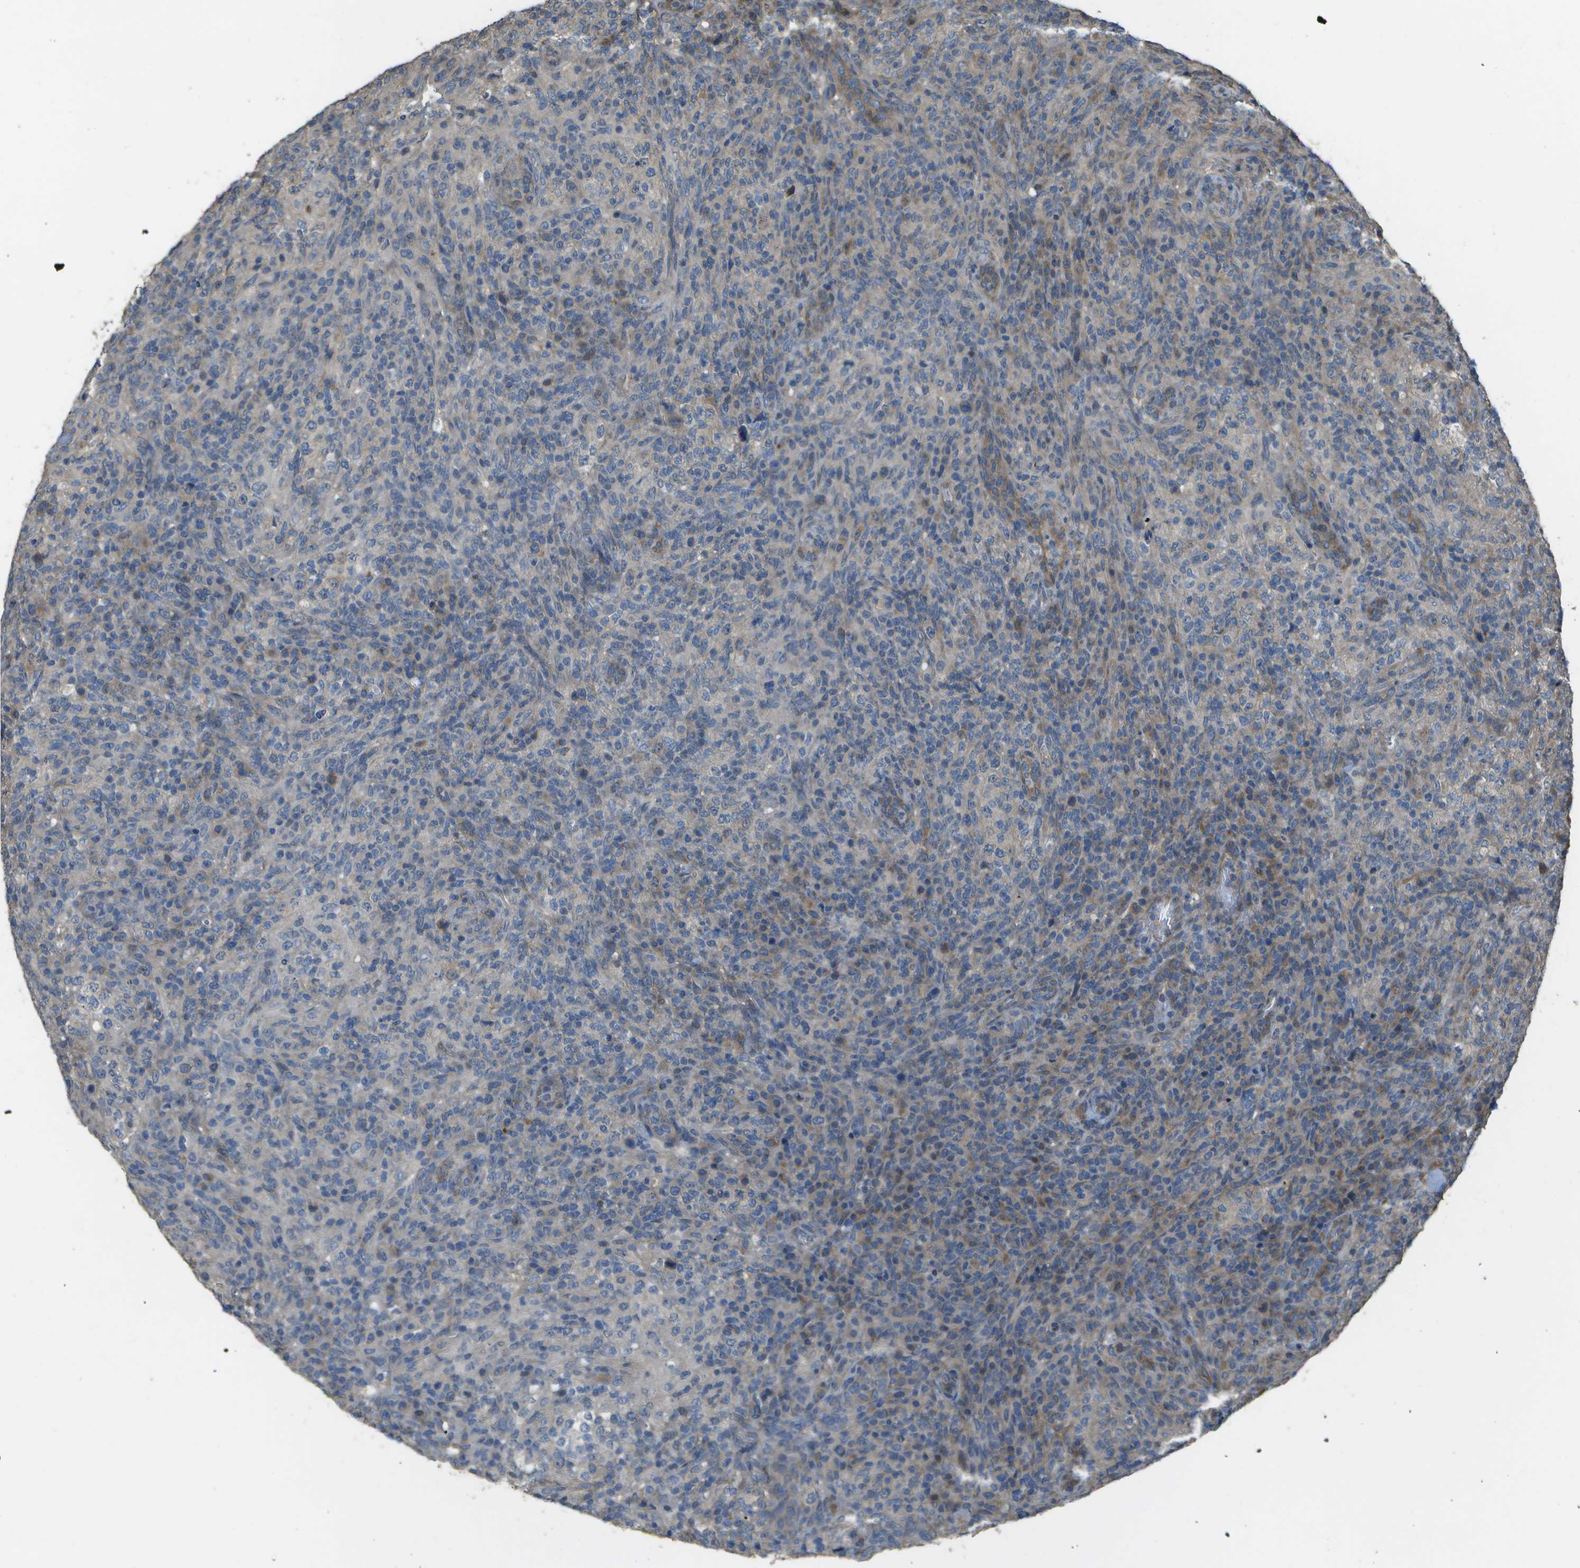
{"staining": {"intensity": "negative", "quantity": "none", "location": "none"}, "tissue": "lymphoma", "cell_type": "Tumor cells", "image_type": "cancer", "snomed": [{"axis": "morphology", "description": "Malignant lymphoma, non-Hodgkin's type, High grade"}, {"axis": "topography", "description": "Lymph node"}], "caption": "High power microscopy micrograph of an immunohistochemistry (IHC) histopathology image of lymphoma, revealing no significant expression in tumor cells.", "gene": "CLNS1A", "patient": {"sex": "female", "age": 76}}